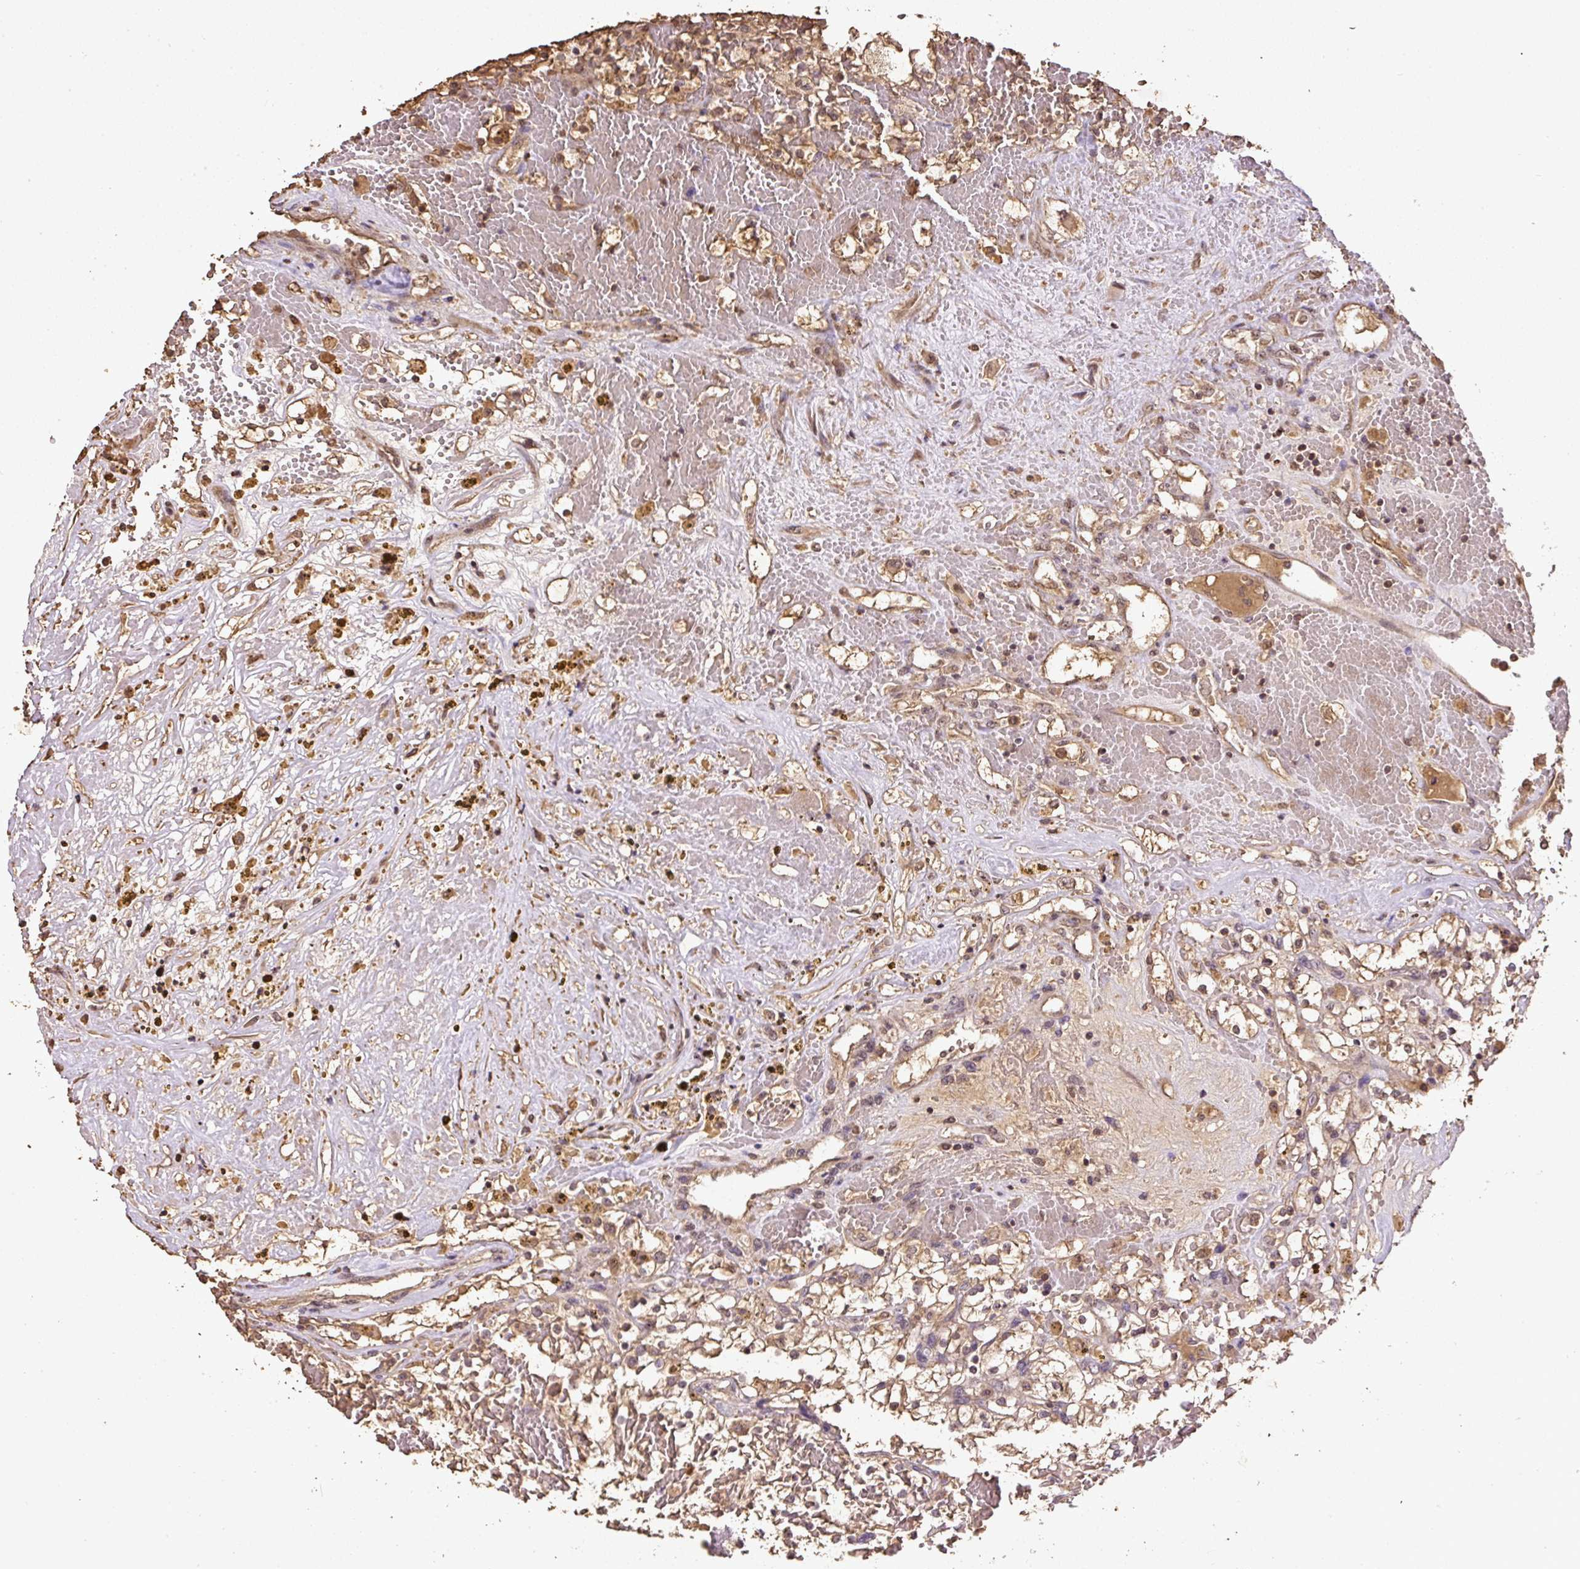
{"staining": {"intensity": "moderate", "quantity": ">75%", "location": "cytoplasmic/membranous,nuclear"}, "tissue": "renal cancer", "cell_type": "Tumor cells", "image_type": "cancer", "snomed": [{"axis": "morphology", "description": "Normal tissue, NOS"}, {"axis": "morphology", "description": "Adenocarcinoma, NOS"}, {"axis": "topography", "description": "Kidney"}], "caption": "A micrograph of renal adenocarcinoma stained for a protein reveals moderate cytoplasmic/membranous and nuclear brown staining in tumor cells.", "gene": "TMEM170B", "patient": {"sex": "male", "age": 68}}